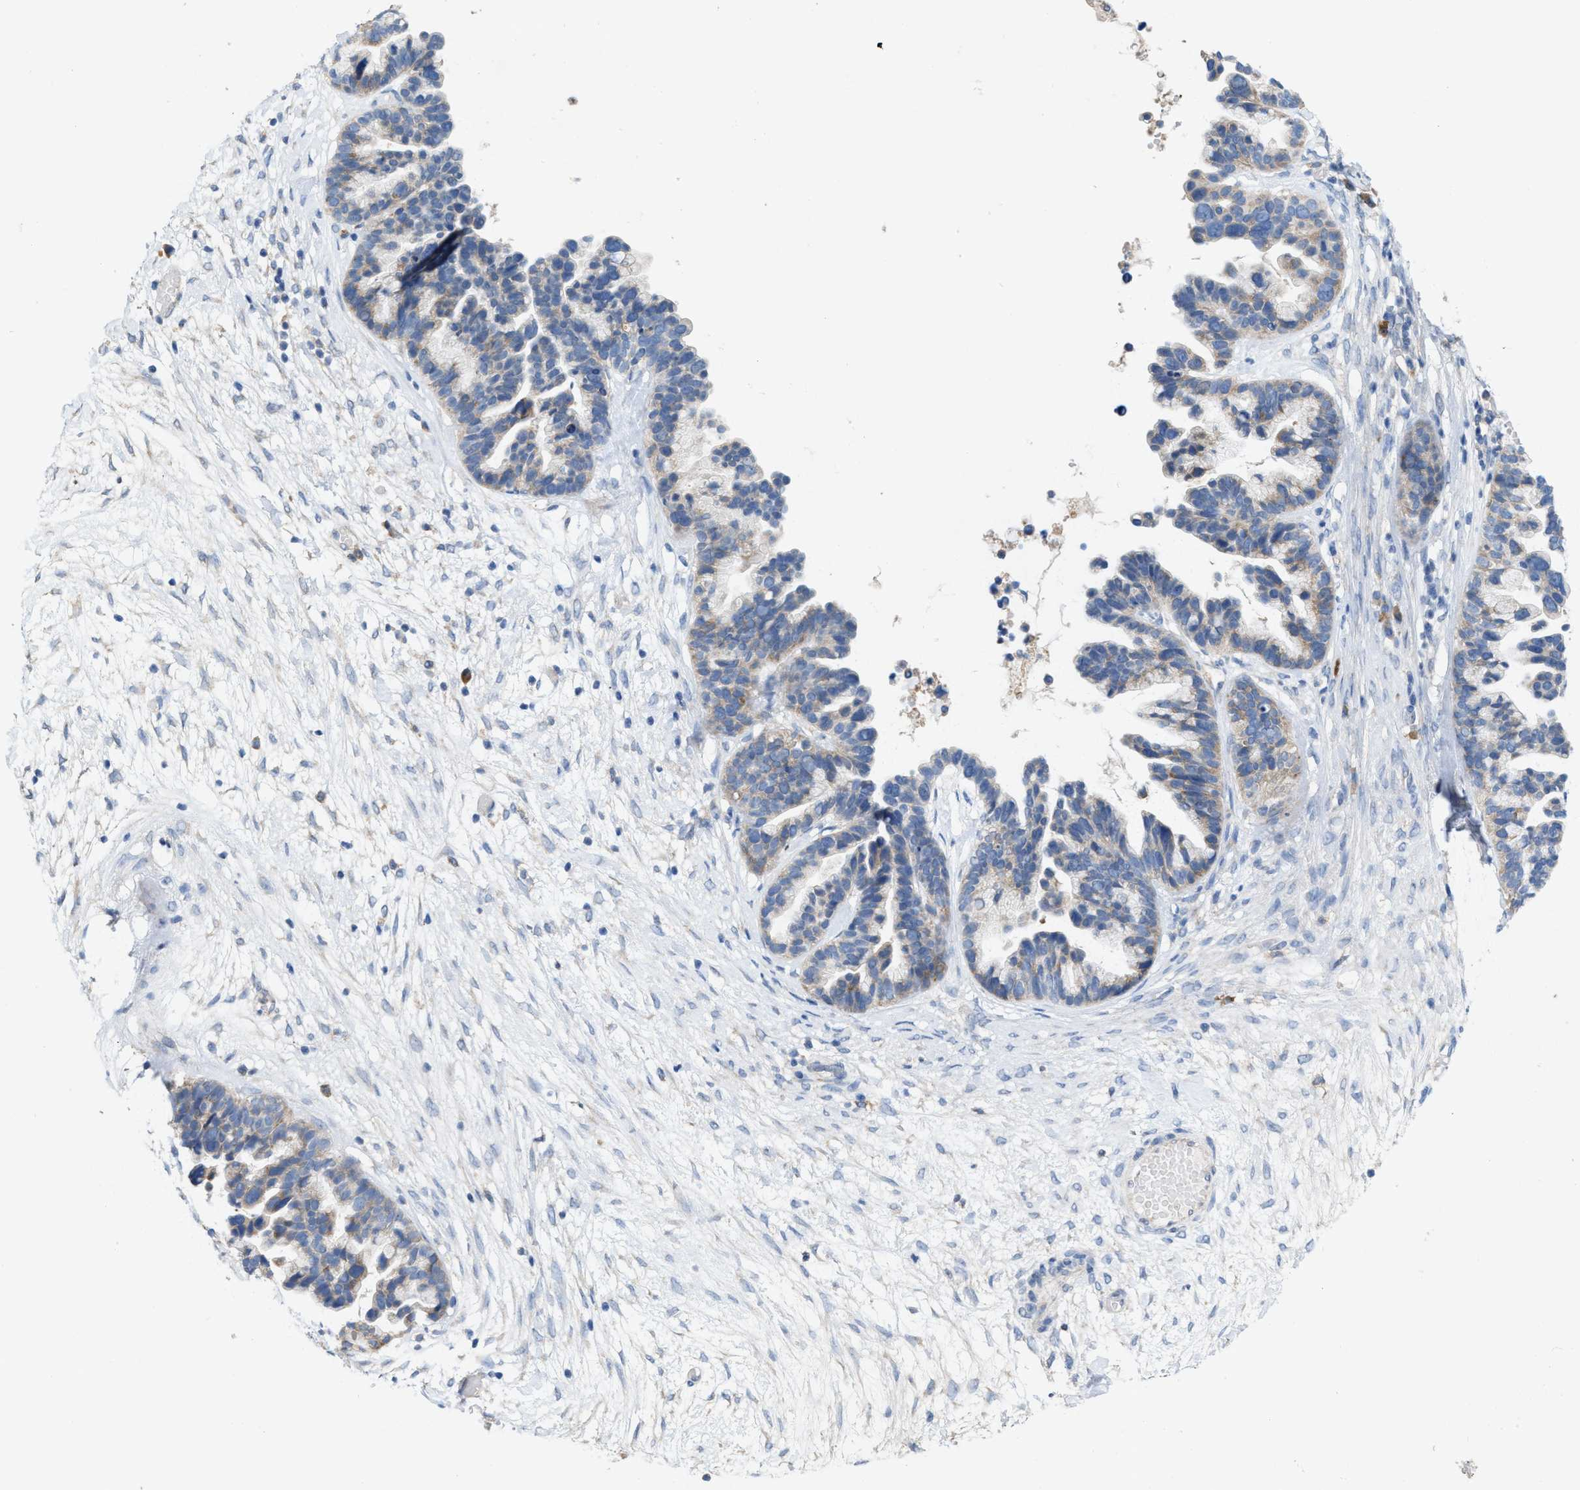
{"staining": {"intensity": "weak", "quantity": "<25%", "location": "cytoplasmic/membranous"}, "tissue": "ovarian cancer", "cell_type": "Tumor cells", "image_type": "cancer", "snomed": [{"axis": "morphology", "description": "Cystadenocarcinoma, serous, NOS"}, {"axis": "topography", "description": "Ovary"}], "caption": "IHC of human ovarian cancer shows no expression in tumor cells.", "gene": "DYNC2I1", "patient": {"sex": "female", "age": 56}}